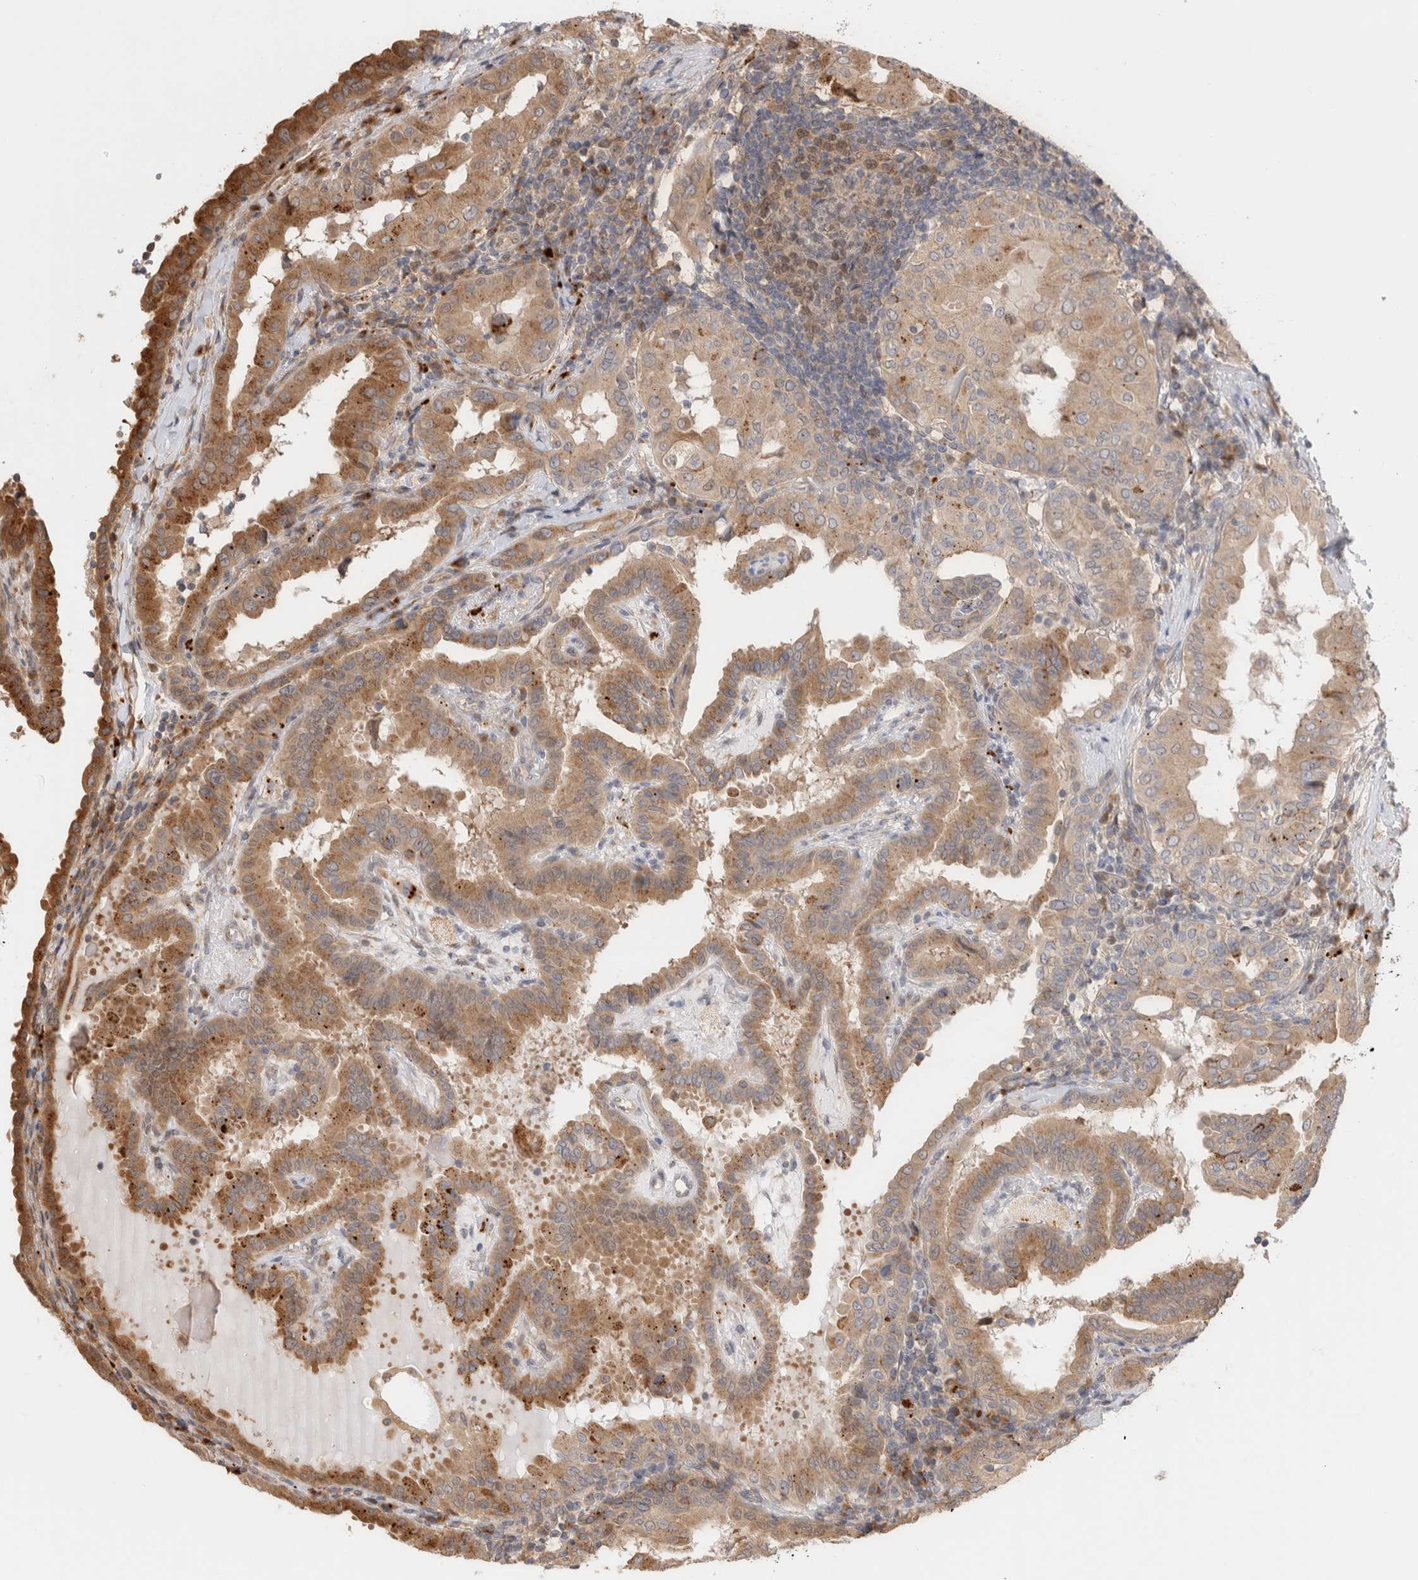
{"staining": {"intensity": "moderate", "quantity": ">75%", "location": "cytoplasmic/membranous"}, "tissue": "thyroid cancer", "cell_type": "Tumor cells", "image_type": "cancer", "snomed": [{"axis": "morphology", "description": "Papillary adenocarcinoma, NOS"}, {"axis": "topography", "description": "Thyroid gland"}], "caption": "Immunohistochemical staining of thyroid cancer (papillary adenocarcinoma) shows medium levels of moderate cytoplasmic/membranous protein expression in about >75% of tumor cells.", "gene": "ACTL9", "patient": {"sex": "male", "age": 33}}